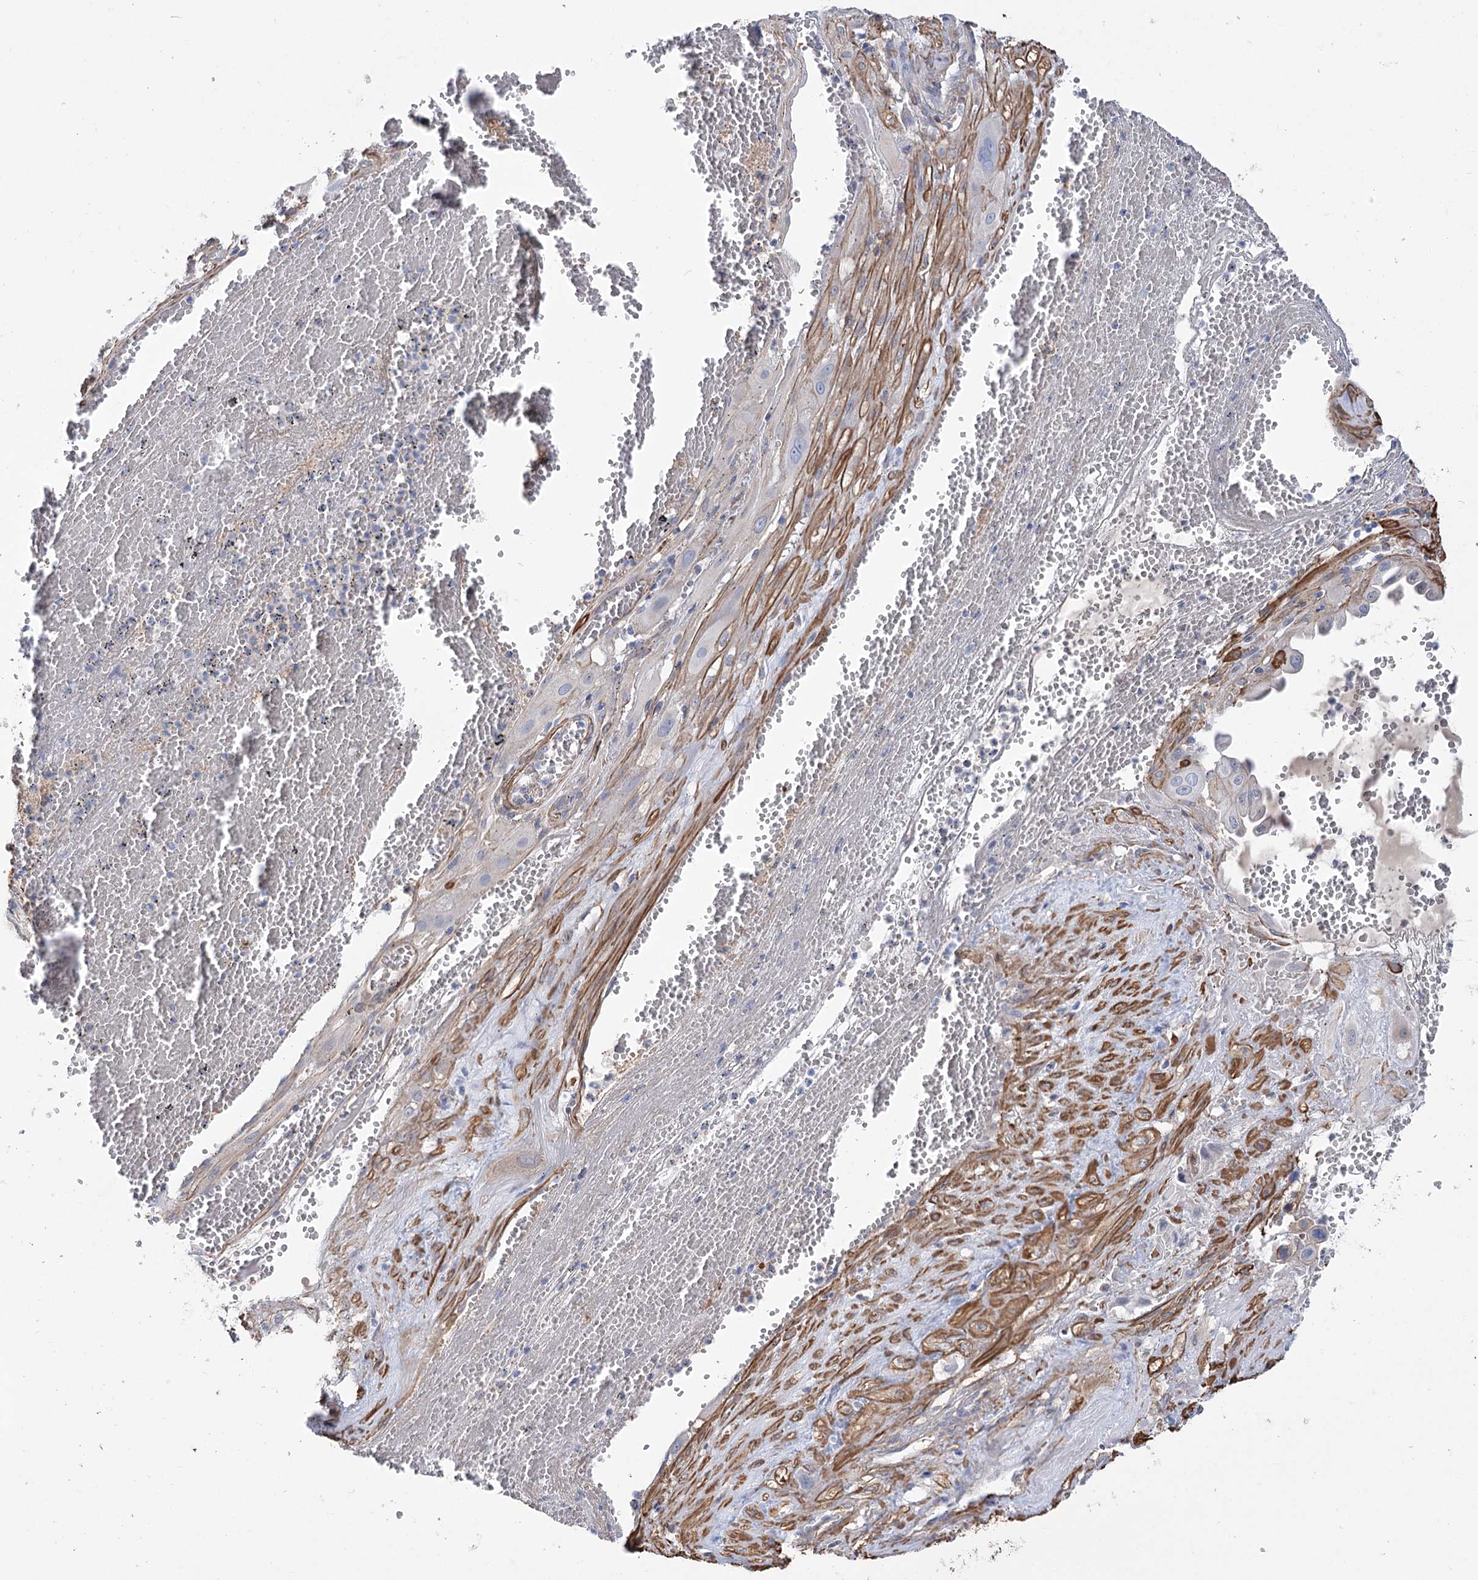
{"staining": {"intensity": "negative", "quantity": "none", "location": "none"}, "tissue": "cervical cancer", "cell_type": "Tumor cells", "image_type": "cancer", "snomed": [{"axis": "morphology", "description": "Squamous cell carcinoma, NOS"}, {"axis": "topography", "description": "Cervix"}], "caption": "Protein analysis of cervical squamous cell carcinoma displays no significant positivity in tumor cells. (Brightfield microscopy of DAB immunohistochemistry at high magnification).", "gene": "WASHC3", "patient": {"sex": "female", "age": 34}}